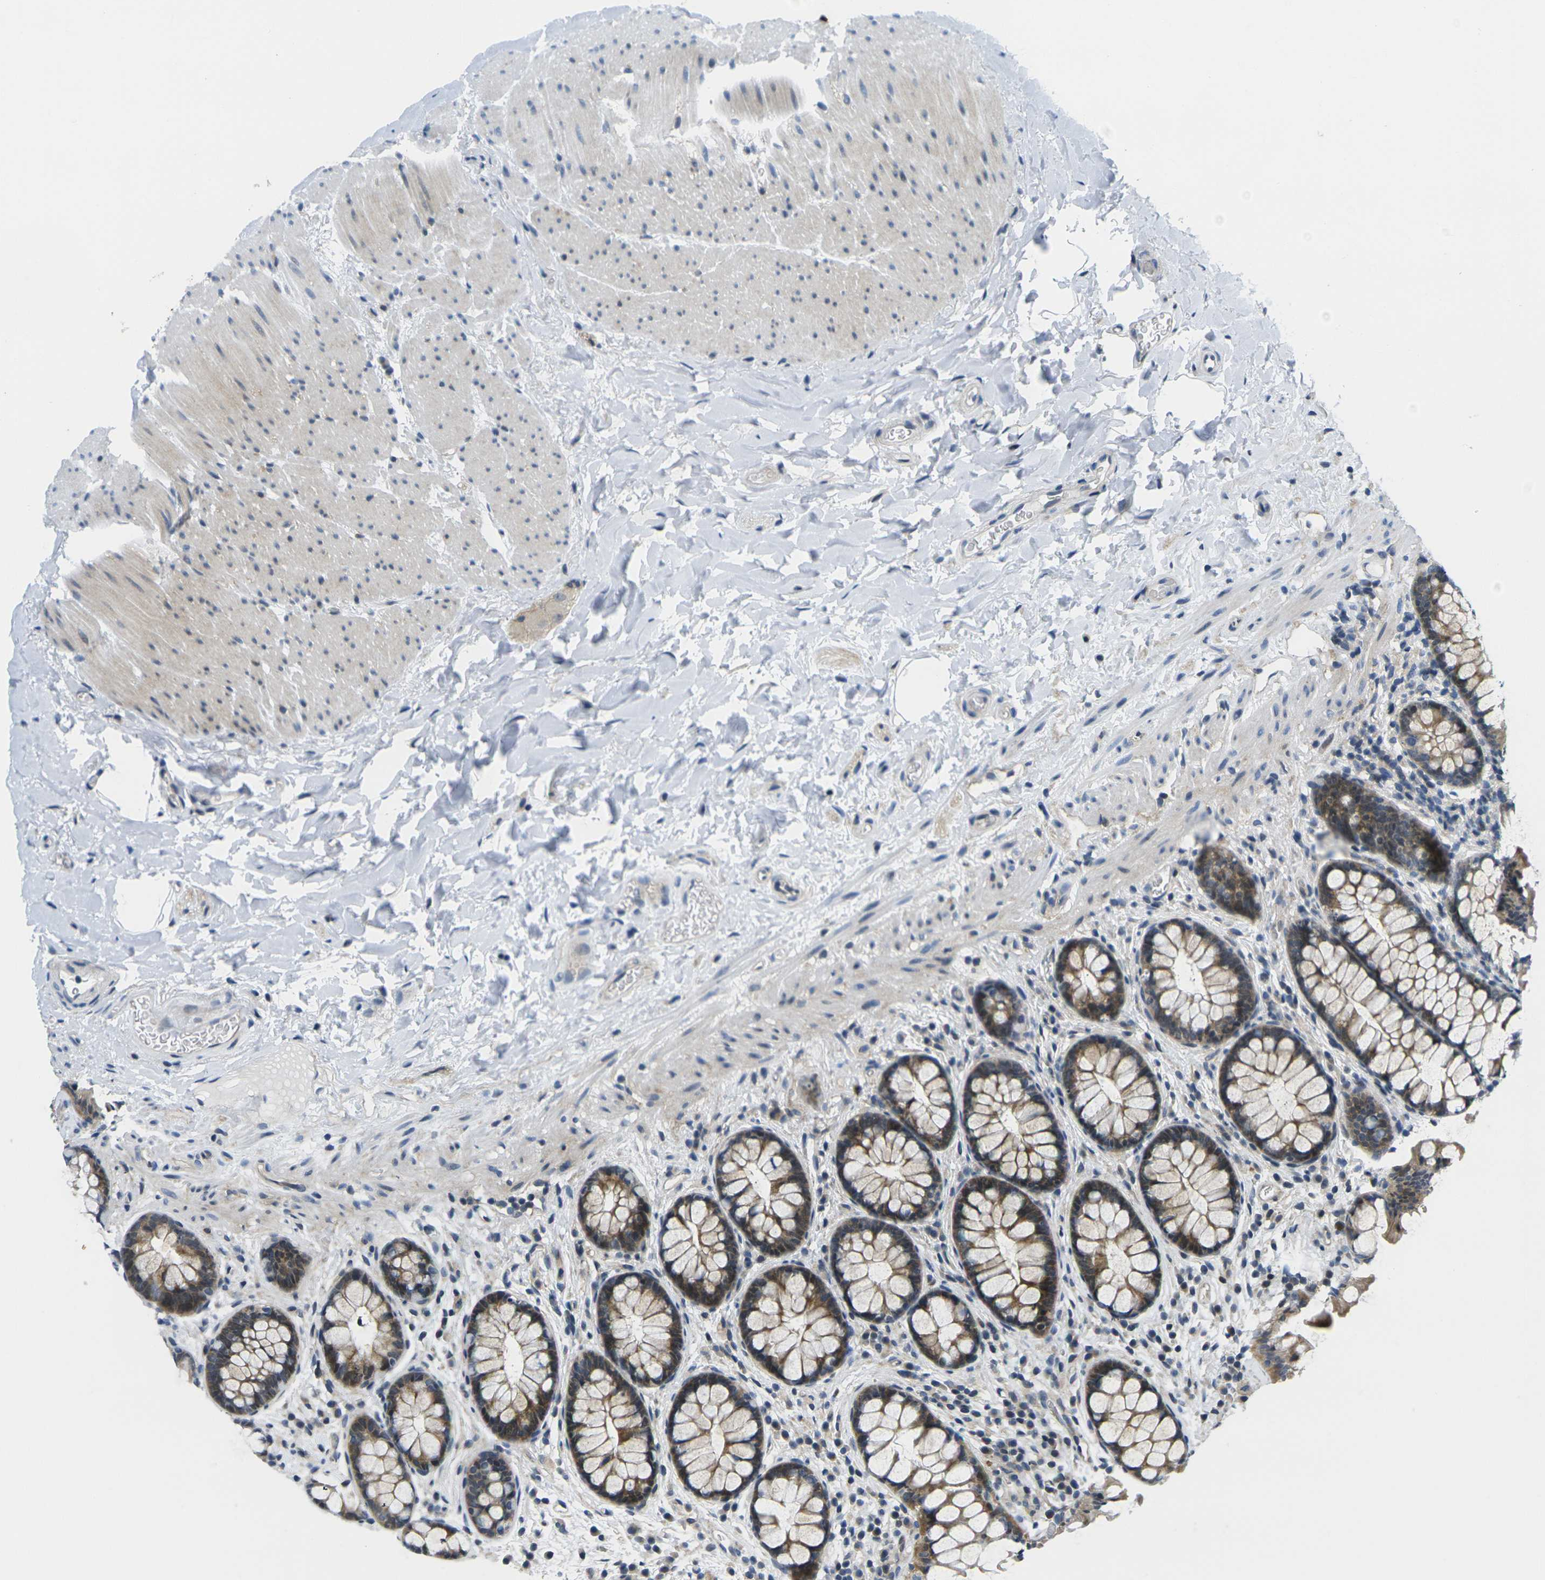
{"staining": {"intensity": "weak", "quantity": ">75%", "location": "cytoplasmic/membranous"}, "tissue": "colon", "cell_type": "Endothelial cells", "image_type": "normal", "snomed": [{"axis": "morphology", "description": "Normal tissue, NOS"}, {"axis": "topography", "description": "Colon"}], "caption": "The micrograph shows immunohistochemical staining of unremarkable colon. There is weak cytoplasmic/membranous positivity is identified in about >75% of endothelial cells.", "gene": "ROBO2", "patient": {"sex": "female", "age": 80}}